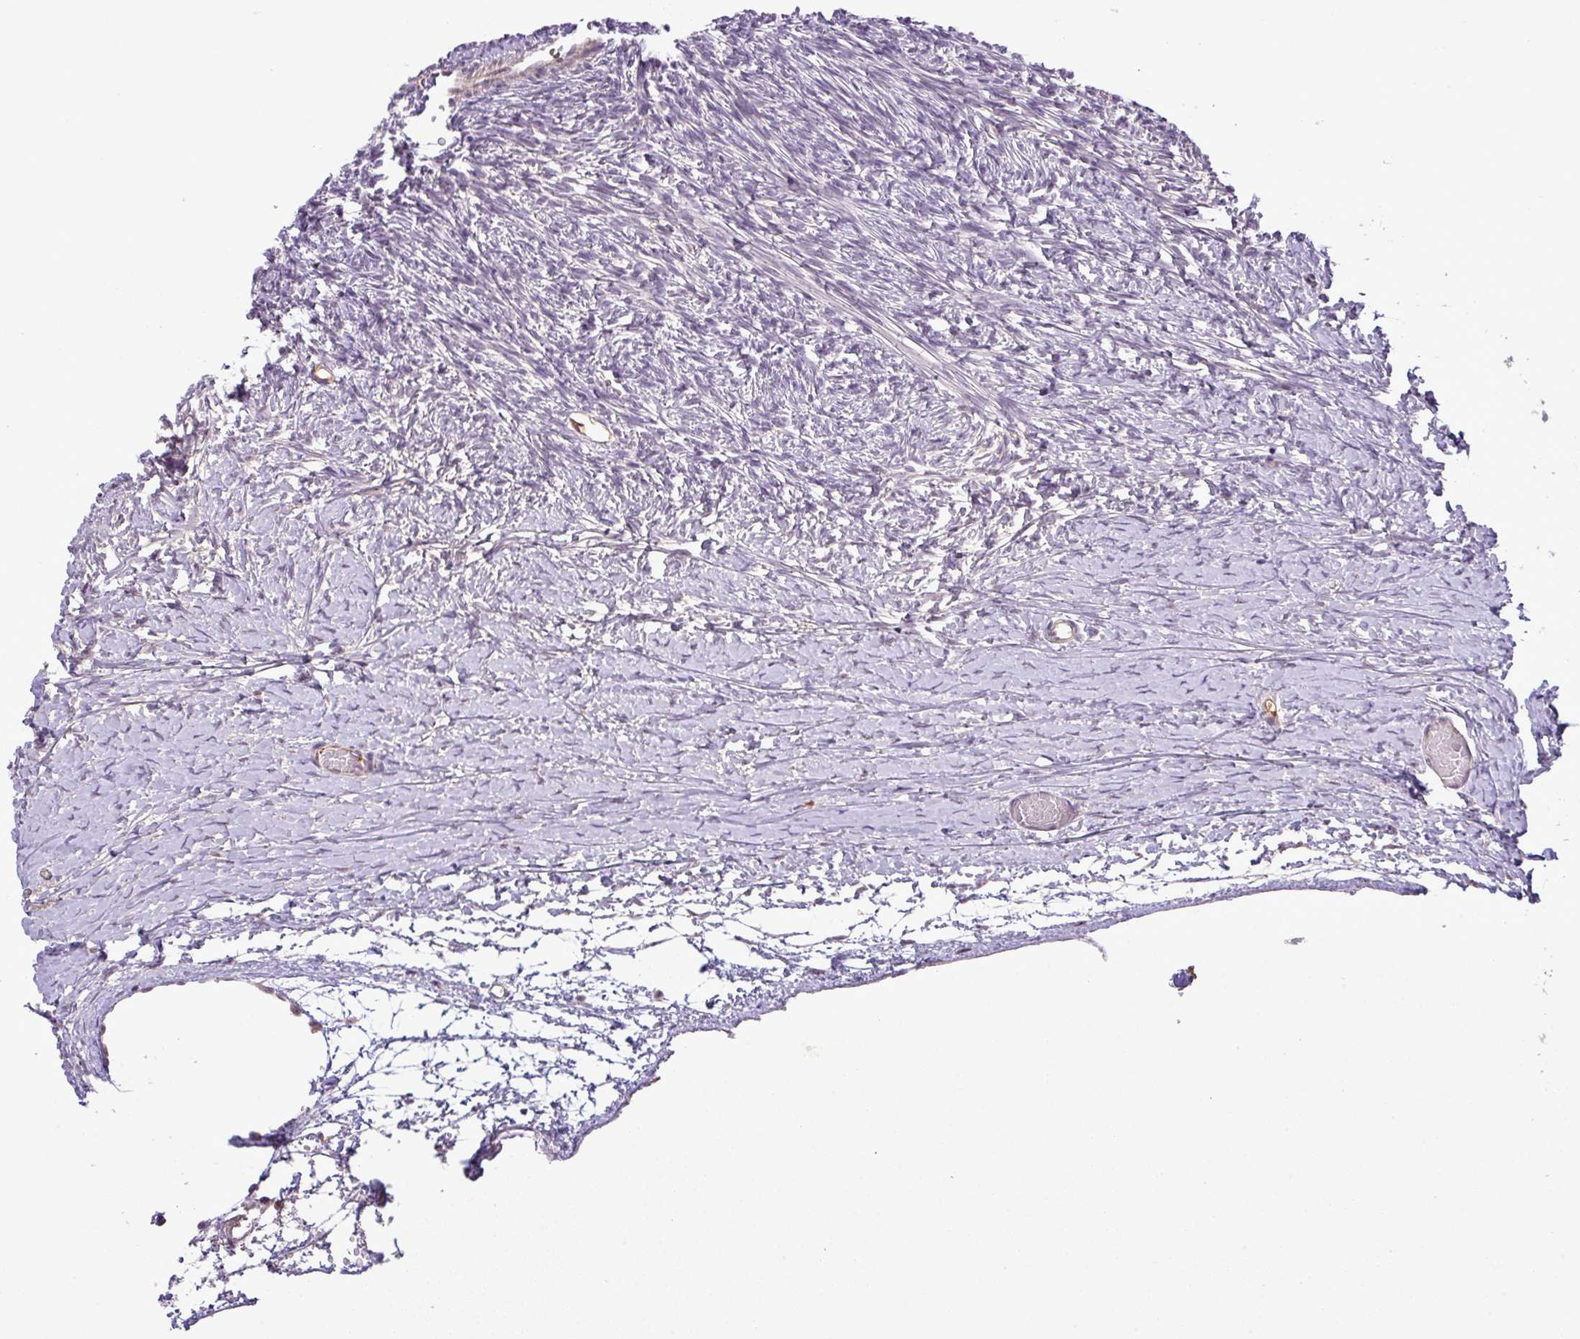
{"staining": {"intensity": "negative", "quantity": "none", "location": "none"}, "tissue": "ovary", "cell_type": "Ovarian stroma cells", "image_type": "normal", "snomed": [{"axis": "morphology", "description": "Normal tissue, NOS"}, {"axis": "topography", "description": "Ovary"}], "caption": "Human ovary stained for a protein using immunohistochemistry displays no expression in ovarian stroma cells.", "gene": "PCDH1", "patient": {"sex": "female", "age": 39}}